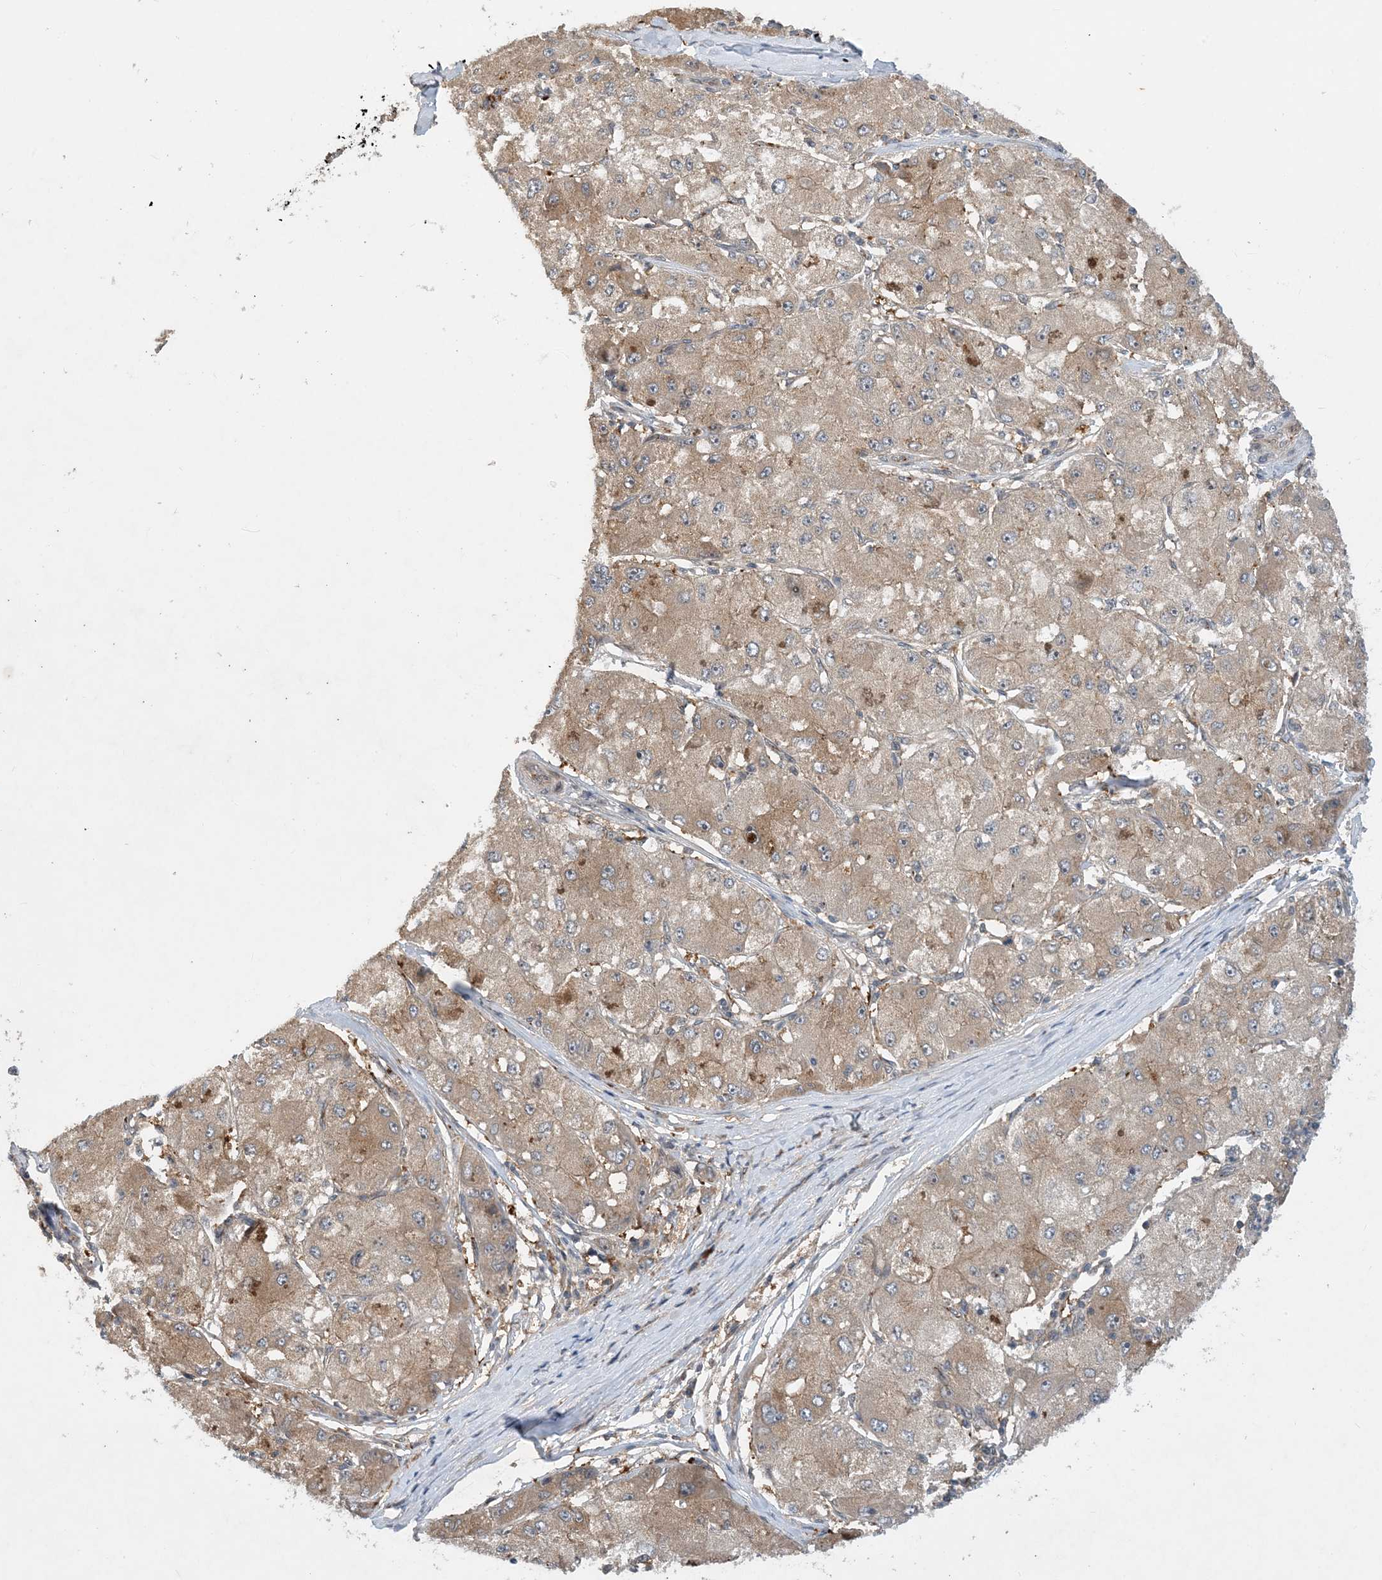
{"staining": {"intensity": "moderate", "quantity": ">75%", "location": "cytoplasmic/membranous"}, "tissue": "liver cancer", "cell_type": "Tumor cells", "image_type": "cancer", "snomed": [{"axis": "morphology", "description": "Carcinoma, Hepatocellular, NOS"}, {"axis": "topography", "description": "Liver"}], "caption": "Protein staining of liver cancer tissue displays moderate cytoplasmic/membranous staining in about >75% of tumor cells. (DAB = brown stain, brightfield microscopy at high magnification).", "gene": "TINAG", "patient": {"sex": "male", "age": 80}}